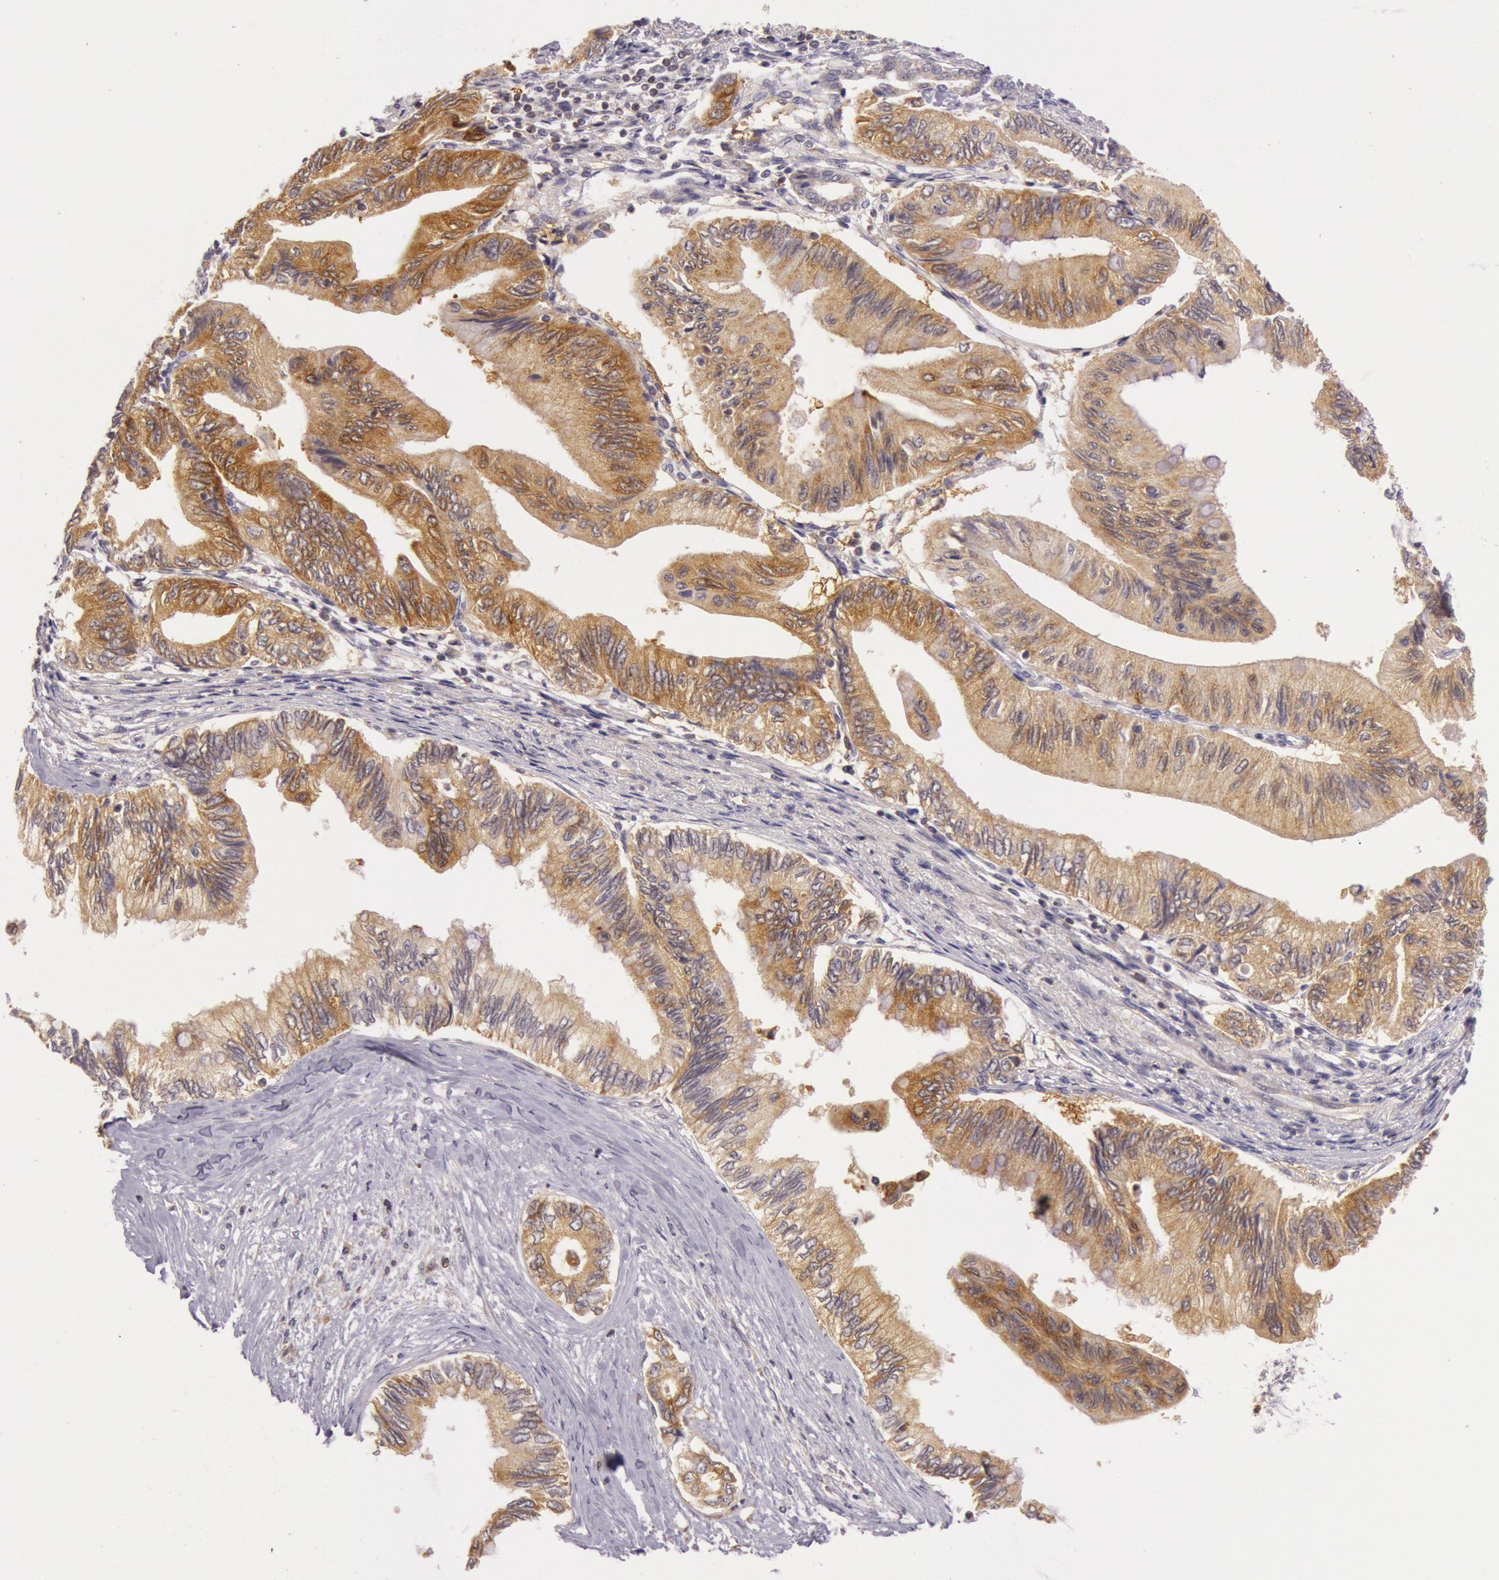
{"staining": {"intensity": "moderate", "quantity": ">75%", "location": "cytoplasmic/membranous"}, "tissue": "pancreatic cancer", "cell_type": "Tumor cells", "image_type": "cancer", "snomed": [{"axis": "morphology", "description": "Adenocarcinoma, NOS"}, {"axis": "topography", "description": "Pancreas"}], "caption": "The histopathology image demonstrates a brown stain indicating the presence of a protein in the cytoplasmic/membranous of tumor cells in pancreatic cancer (adenocarcinoma).", "gene": "CDK16", "patient": {"sex": "female", "age": 66}}